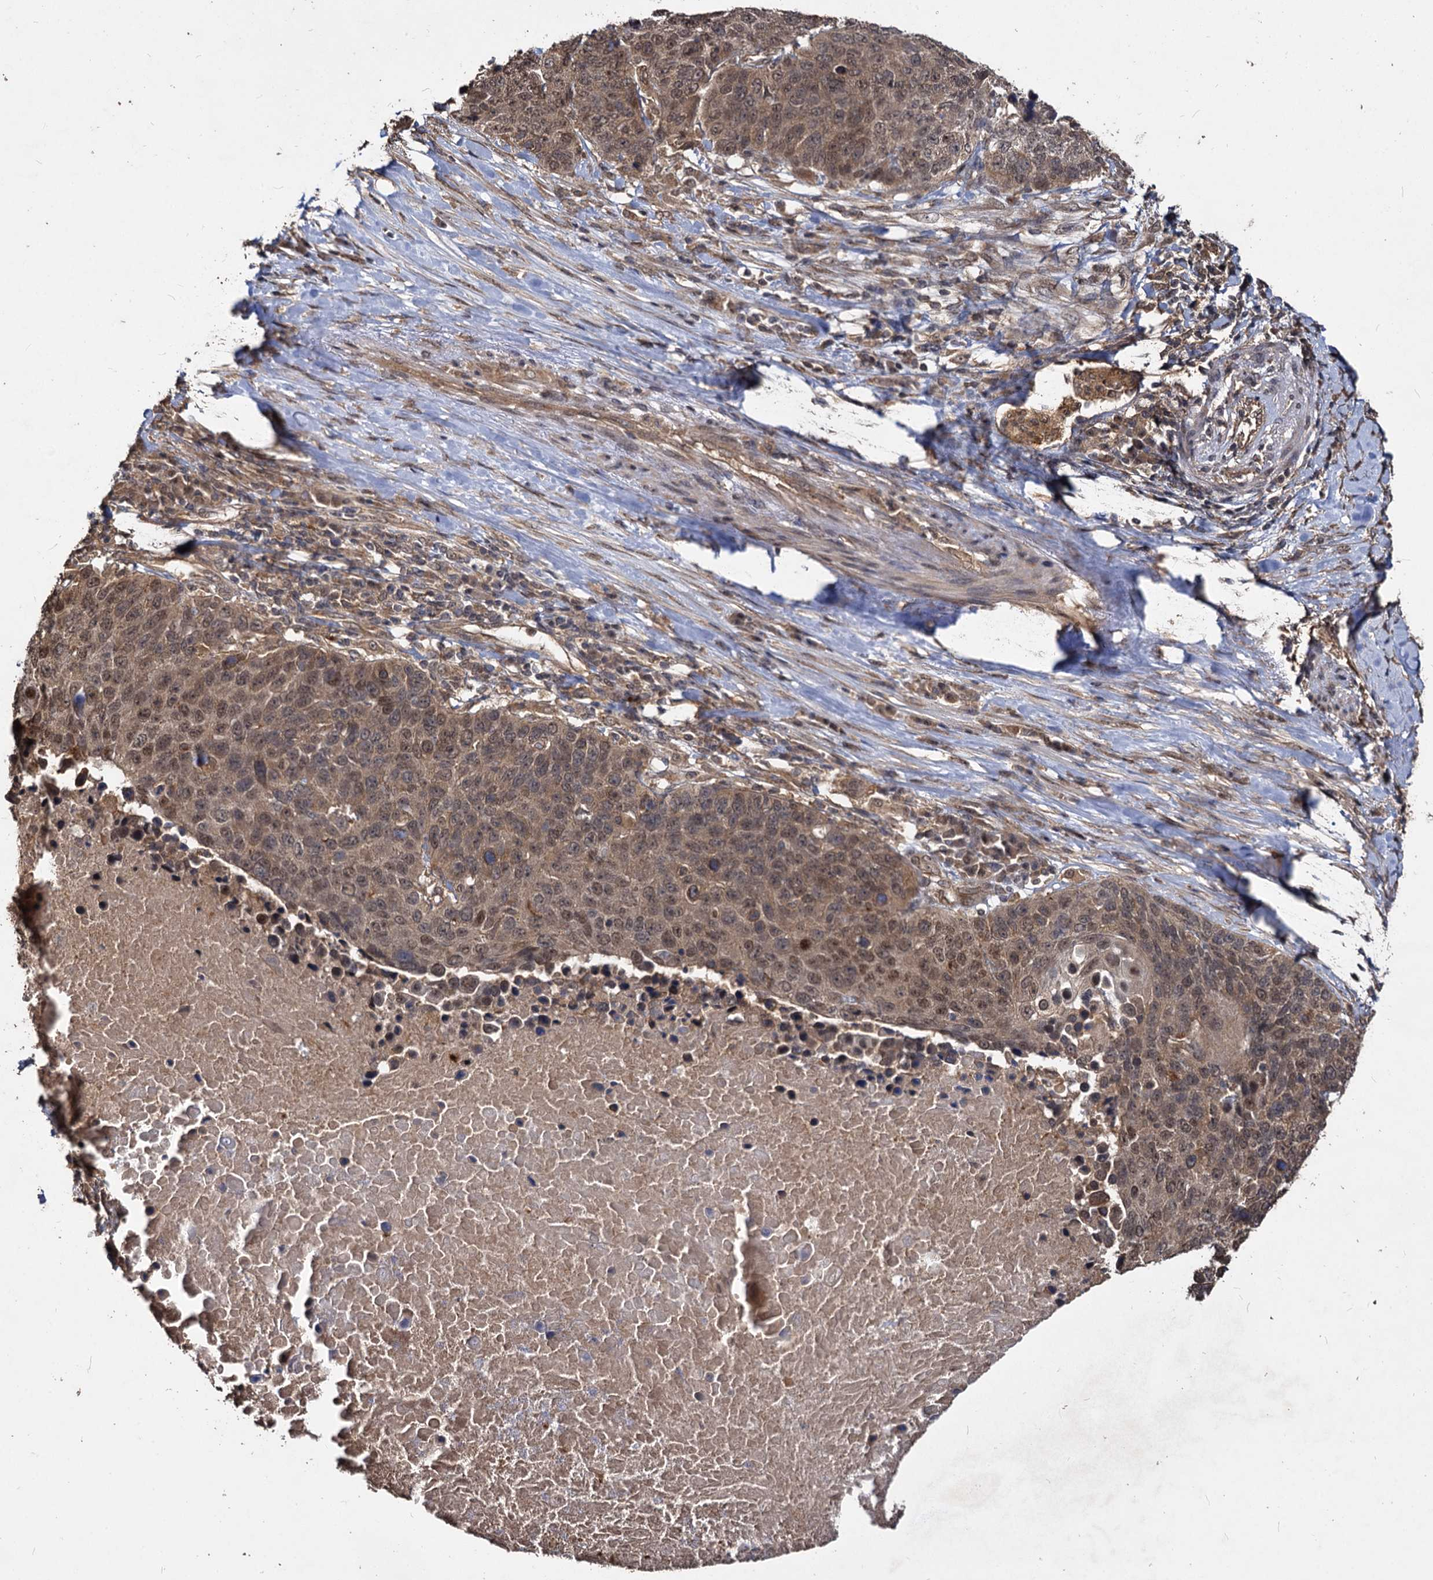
{"staining": {"intensity": "moderate", "quantity": "25%-75%", "location": "nuclear"}, "tissue": "lung cancer", "cell_type": "Tumor cells", "image_type": "cancer", "snomed": [{"axis": "morphology", "description": "Normal tissue, NOS"}, {"axis": "morphology", "description": "Squamous cell carcinoma, NOS"}, {"axis": "topography", "description": "Lymph node"}, {"axis": "topography", "description": "Lung"}], "caption": "Squamous cell carcinoma (lung) tissue displays moderate nuclear positivity in approximately 25%-75% of tumor cells The staining was performed using DAB (3,3'-diaminobenzidine), with brown indicating positive protein expression. Nuclei are stained blue with hematoxylin.", "gene": "VPS51", "patient": {"sex": "male", "age": 66}}